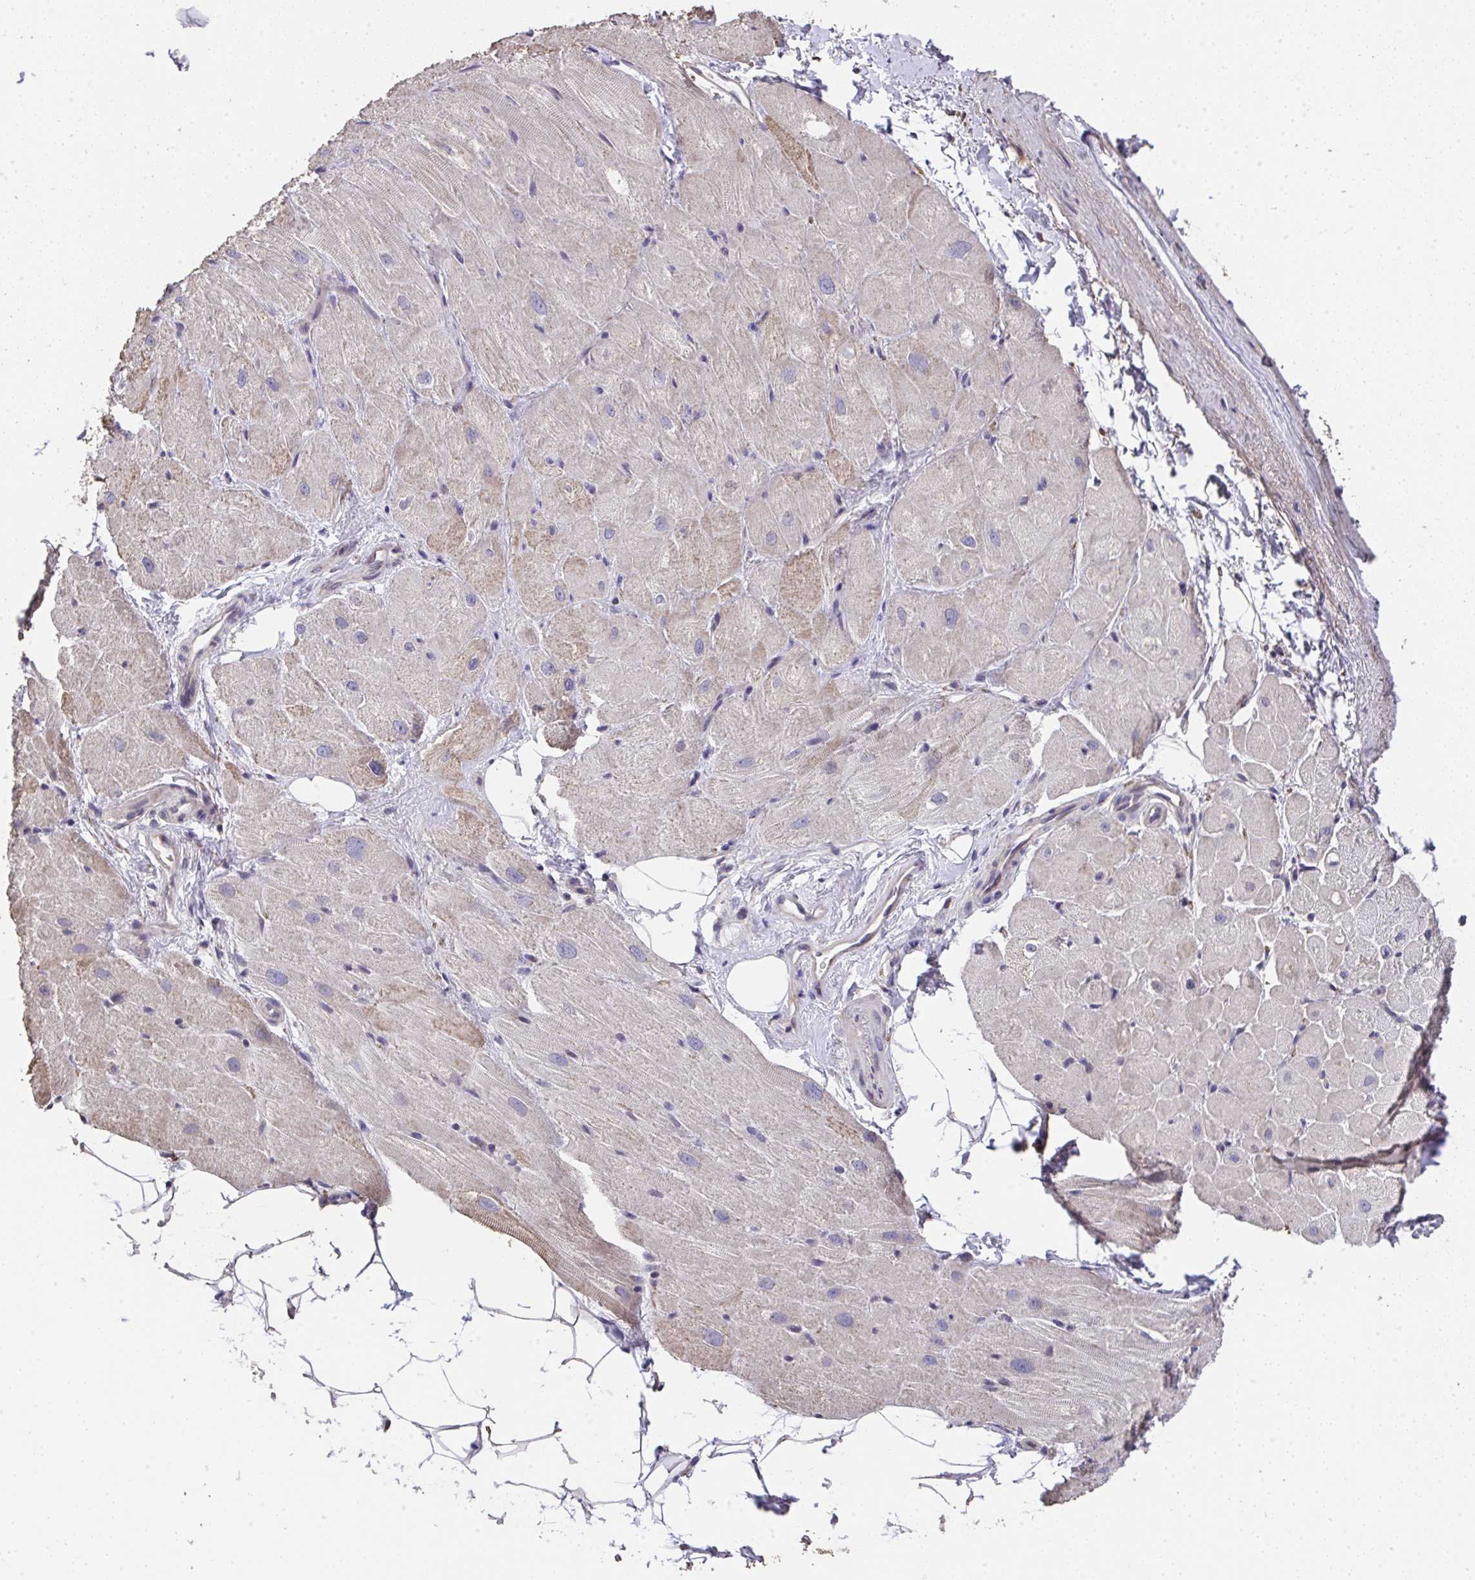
{"staining": {"intensity": "weak", "quantity": "25%-75%", "location": "cytoplasmic/membranous"}, "tissue": "heart muscle", "cell_type": "Cardiomyocytes", "image_type": "normal", "snomed": [{"axis": "morphology", "description": "Normal tissue, NOS"}, {"axis": "topography", "description": "Heart"}], "caption": "Immunohistochemical staining of unremarkable human heart muscle shows low levels of weak cytoplasmic/membranous staining in approximately 25%-75% of cardiomyocytes. (DAB IHC, brown staining for protein, blue staining for nuclei).", "gene": "RUNDC3B", "patient": {"sex": "male", "age": 62}}